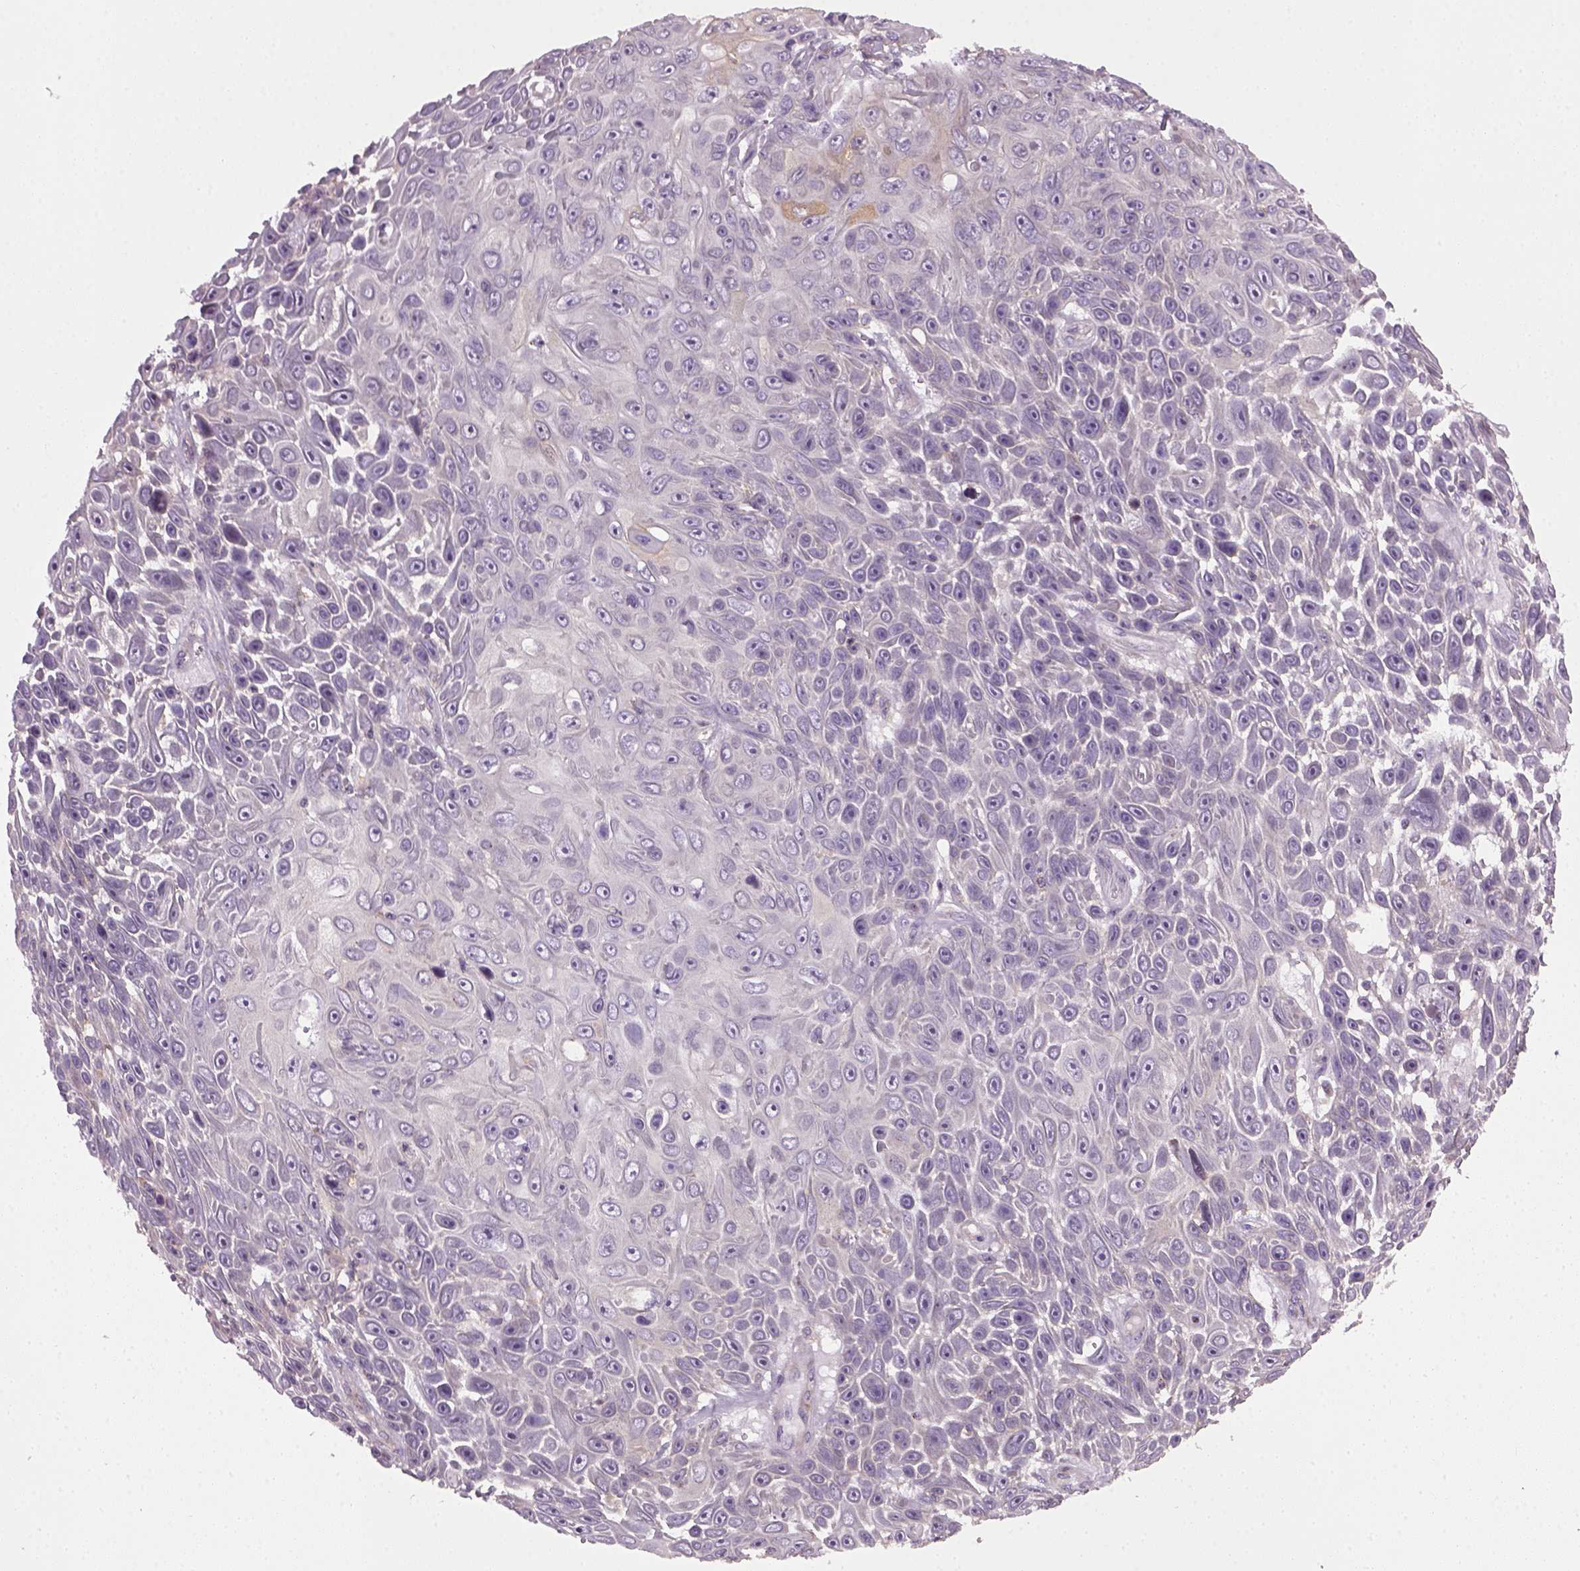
{"staining": {"intensity": "negative", "quantity": "none", "location": "none"}, "tissue": "skin cancer", "cell_type": "Tumor cells", "image_type": "cancer", "snomed": [{"axis": "morphology", "description": "Squamous cell carcinoma, NOS"}, {"axis": "topography", "description": "Skin"}], "caption": "Immunohistochemistry (IHC) micrograph of human skin cancer (squamous cell carcinoma) stained for a protein (brown), which demonstrates no expression in tumor cells.", "gene": "TPRG1", "patient": {"sex": "male", "age": 82}}